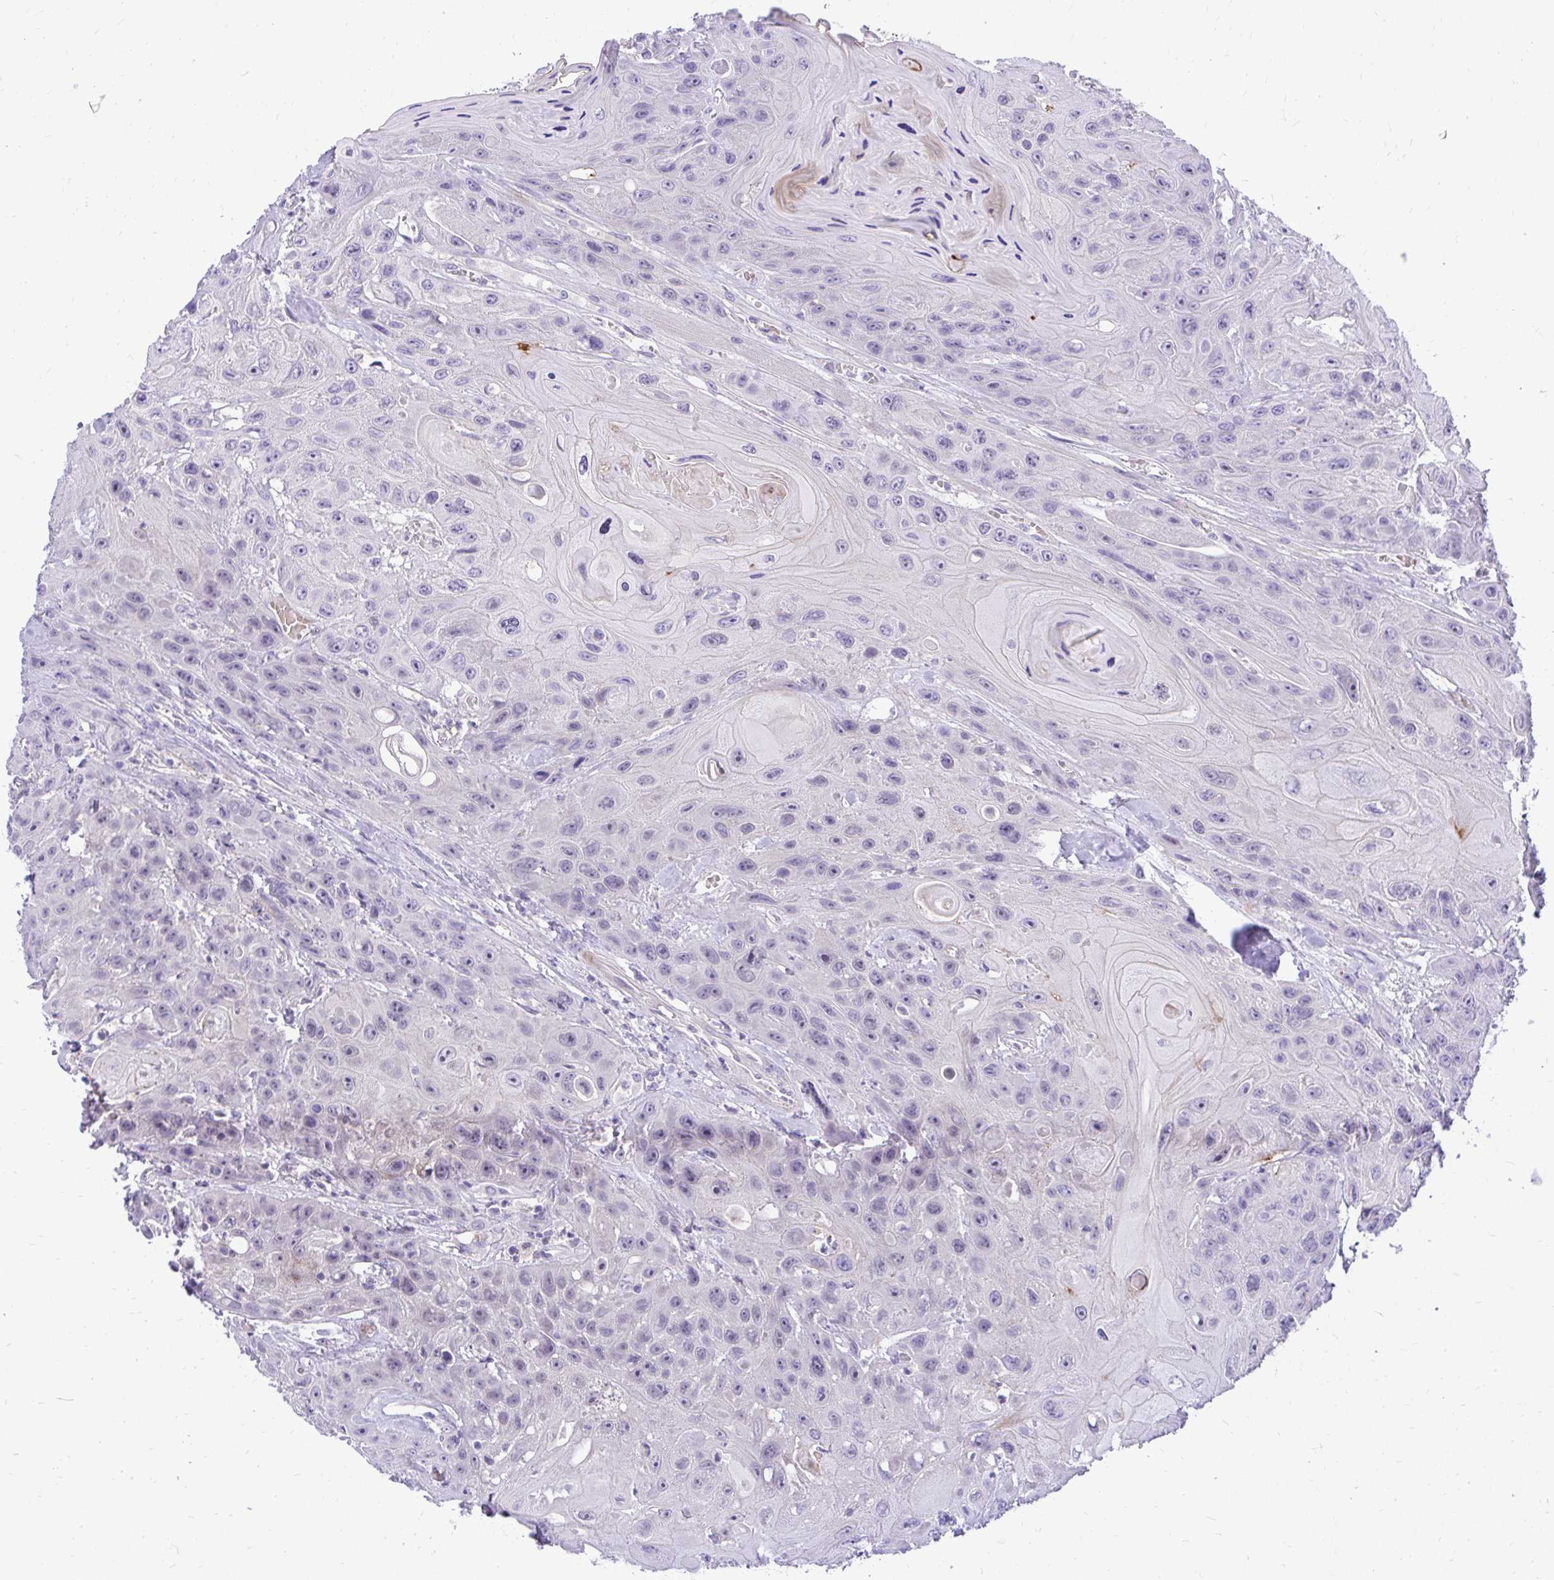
{"staining": {"intensity": "negative", "quantity": "none", "location": "none"}, "tissue": "head and neck cancer", "cell_type": "Tumor cells", "image_type": "cancer", "snomed": [{"axis": "morphology", "description": "Squamous cell carcinoma, NOS"}, {"axis": "topography", "description": "Head-Neck"}], "caption": "A photomicrograph of human head and neck squamous cell carcinoma is negative for staining in tumor cells.", "gene": "ZSWIM9", "patient": {"sex": "female", "age": 59}}